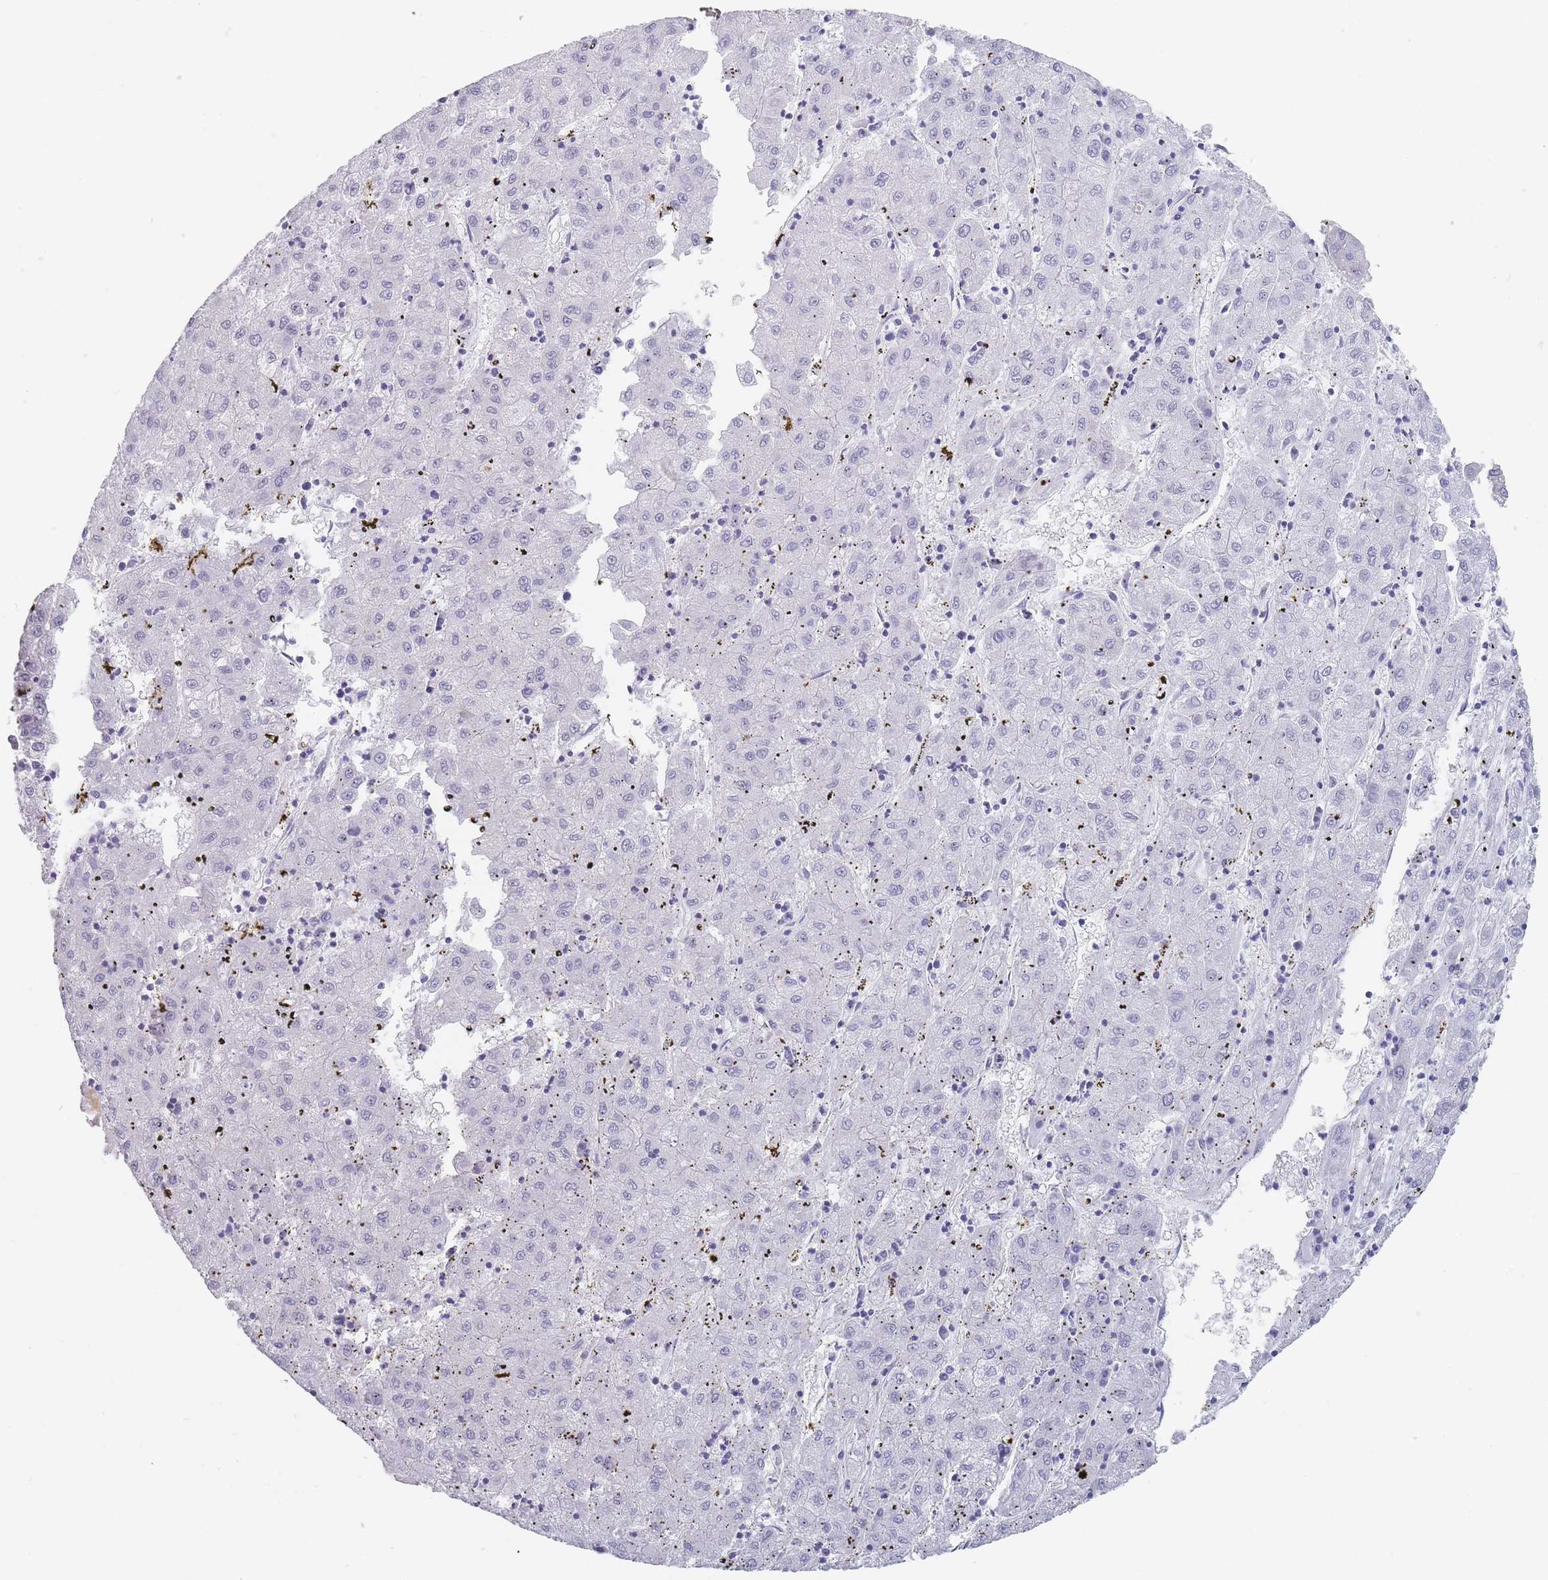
{"staining": {"intensity": "negative", "quantity": "none", "location": "none"}, "tissue": "liver cancer", "cell_type": "Tumor cells", "image_type": "cancer", "snomed": [{"axis": "morphology", "description": "Carcinoma, Hepatocellular, NOS"}, {"axis": "topography", "description": "Liver"}], "caption": "Liver cancer (hepatocellular carcinoma) was stained to show a protein in brown. There is no significant positivity in tumor cells. (DAB immunohistochemistry visualized using brightfield microscopy, high magnification).", "gene": "MAP1S", "patient": {"sex": "male", "age": 72}}